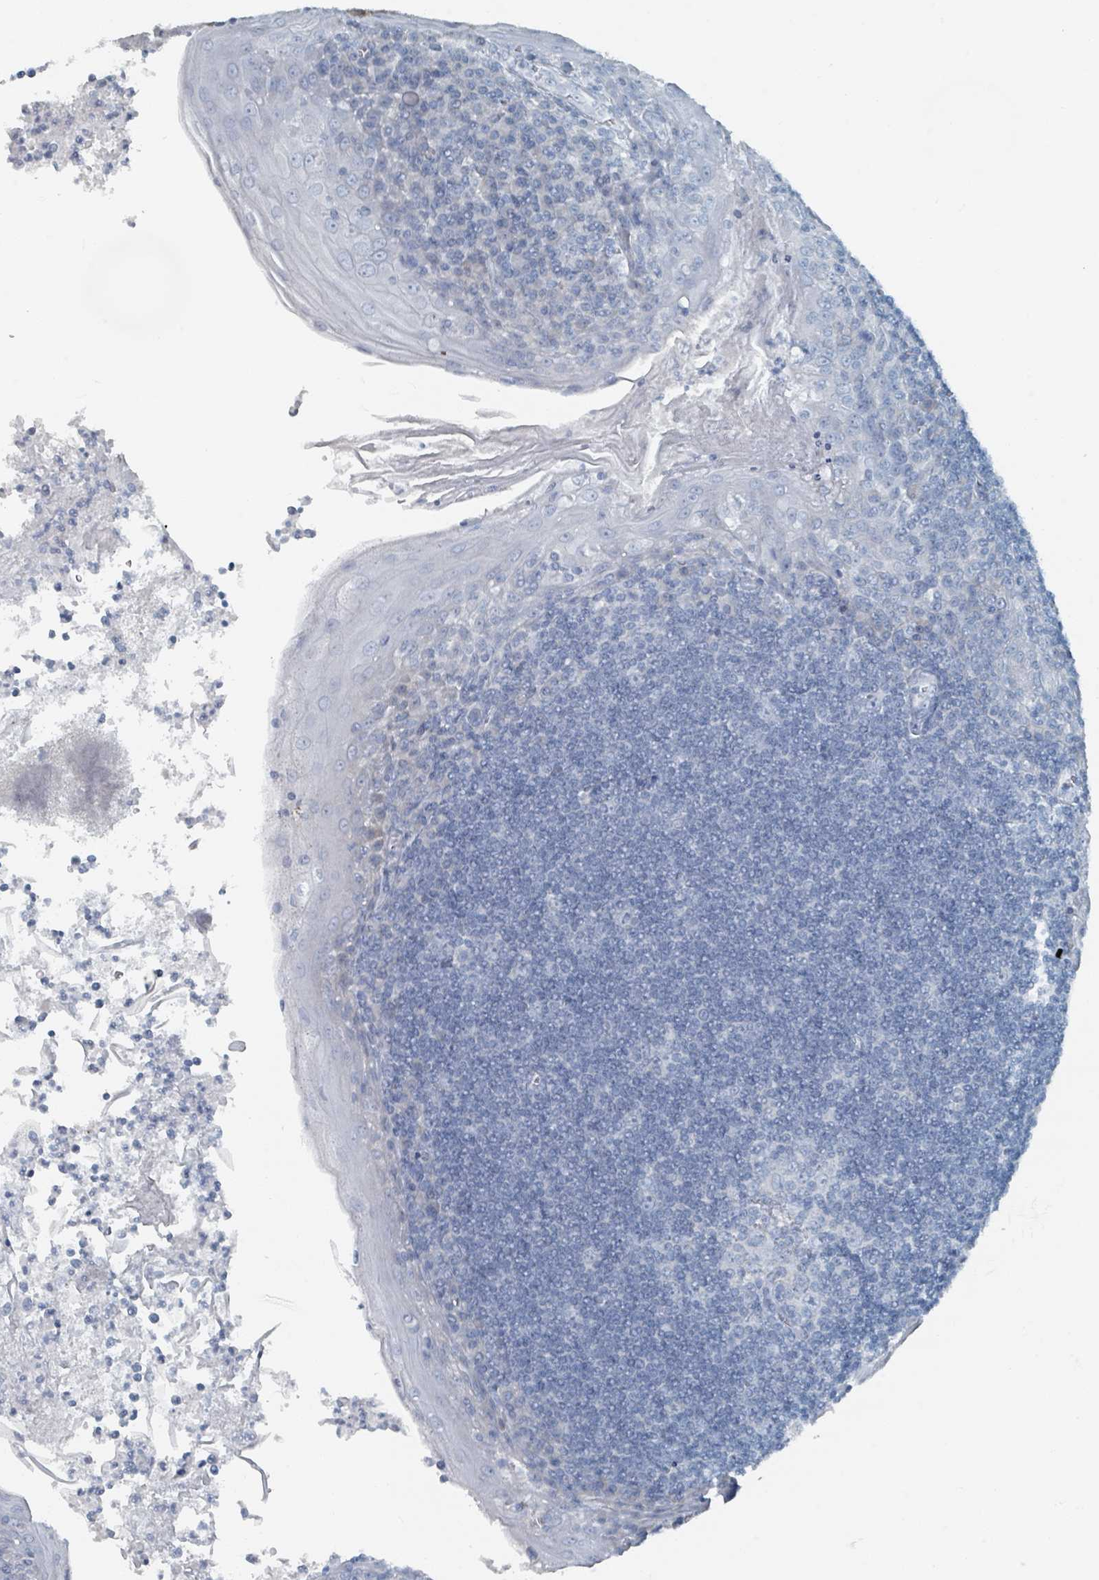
{"staining": {"intensity": "negative", "quantity": "none", "location": "none"}, "tissue": "tonsil", "cell_type": "Germinal center cells", "image_type": "normal", "snomed": [{"axis": "morphology", "description": "Normal tissue, NOS"}, {"axis": "topography", "description": "Tonsil"}], "caption": "A high-resolution photomicrograph shows IHC staining of normal tonsil, which shows no significant staining in germinal center cells. (DAB (3,3'-diaminobenzidine) IHC with hematoxylin counter stain).", "gene": "GAMT", "patient": {"sex": "male", "age": 27}}